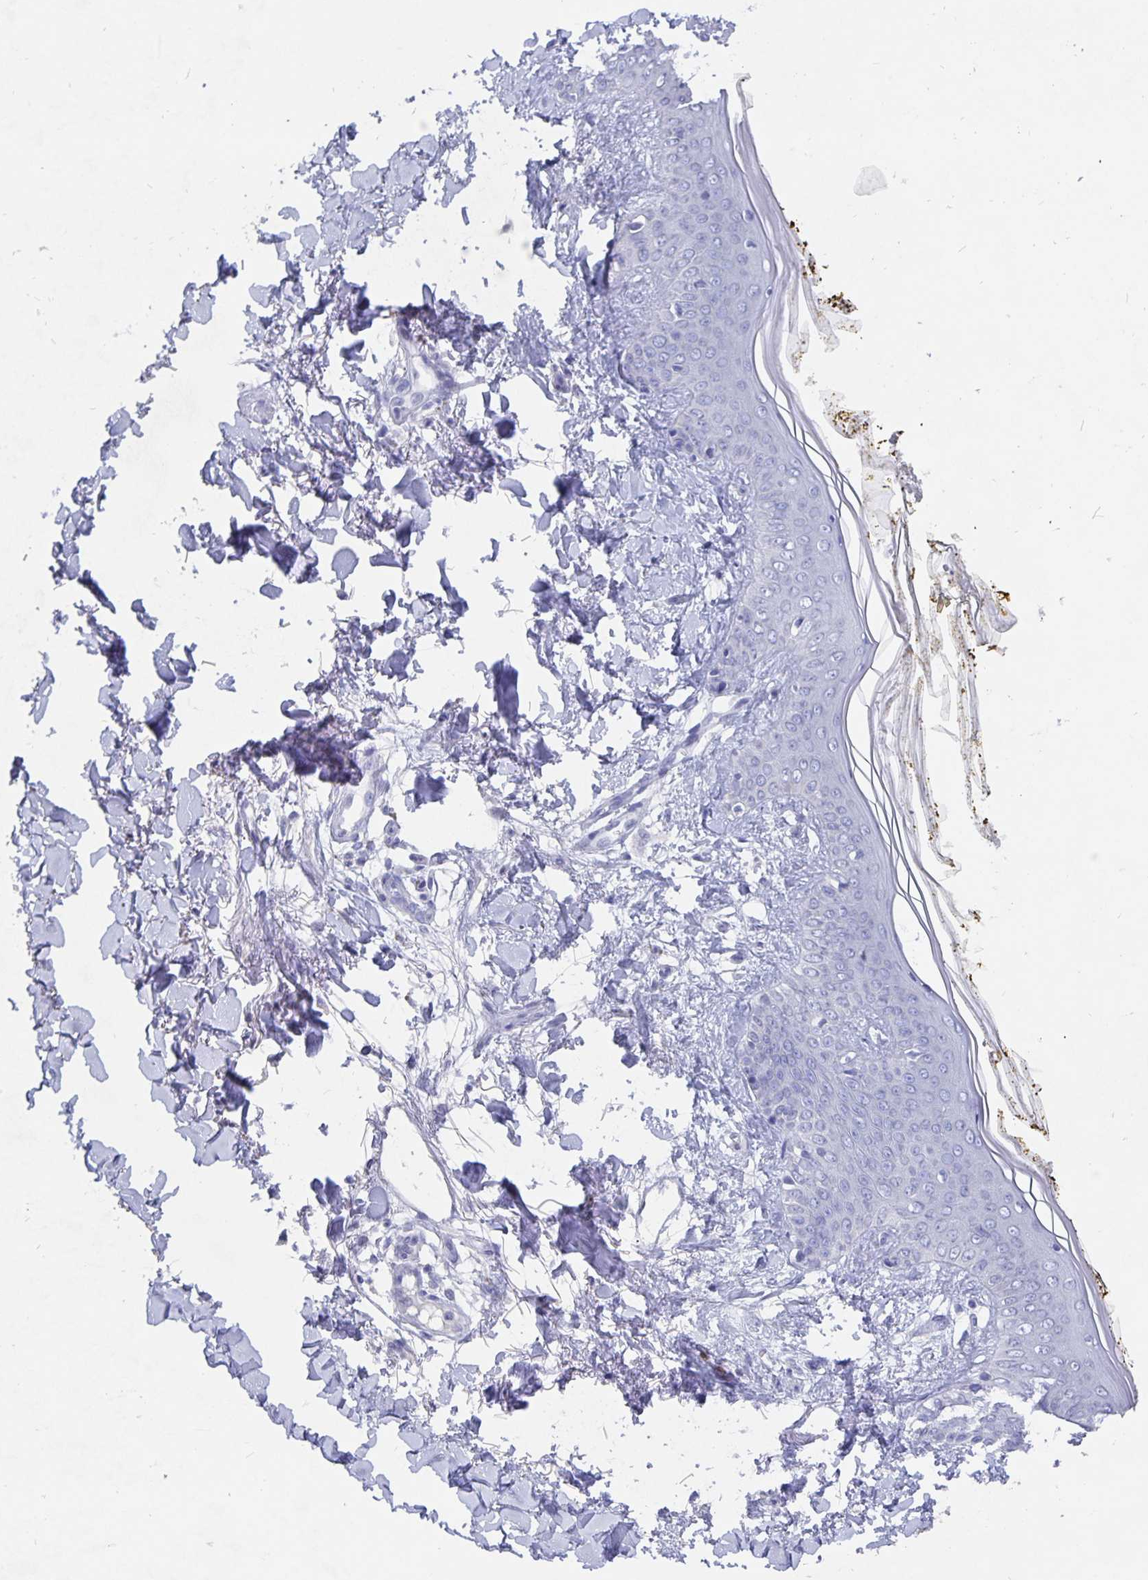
{"staining": {"intensity": "negative", "quantity": "none", "location": "none"}, "tissue": "skin", "cell_type": "Fibroblasts", "image_type": "normal", "snomed": [{"axis": "morphology", "description": "Normal tissue, NOS"}, {"axis": "topography", "description": "Skin"}], "caption": "Protein analysis of normal skin displays no significant expression in fibroblasts. Nuclei are stained in blue.", "gene": "SMOC1", "patient": {"sex": "female", "age": 34}}